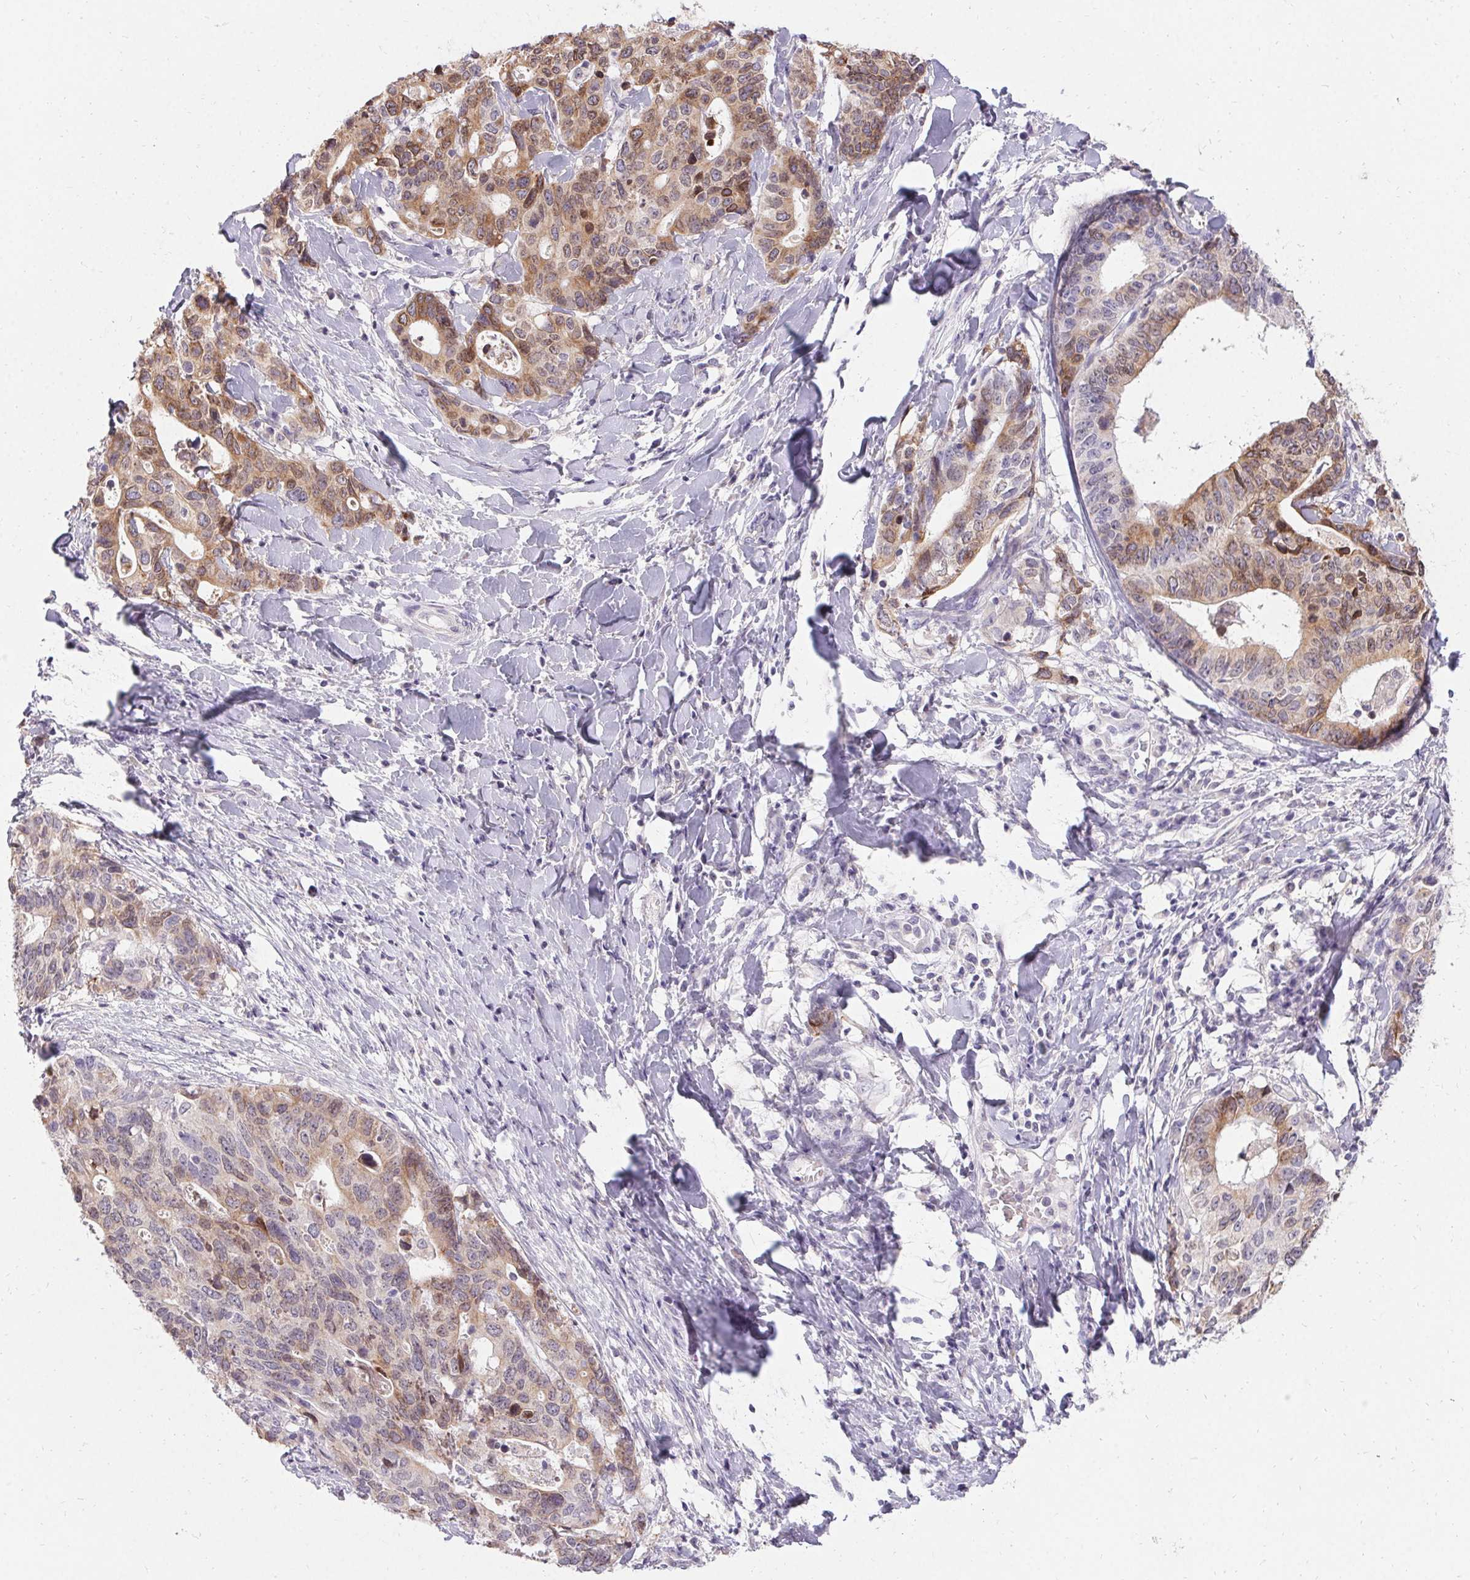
{"staining": {"intensity": "weak", "quantity": "25%-75%", "location": "cytoplasmic/membranous"}, "tissue": "stomach cancer", "cell_type": "Tumor cells", "image_type": "cancer", "snomed": [{"axis": "morphology", "description": "Adenocarcinoma, NOS"}, {"axis": "topography", "description": "Stomach, upper"}], "caption": "The immunohistochemical stain shows weak cytoplasmic/membranous expression in tumor cells of stomach cancer (adenocarcinoma) tissue.", "gene": "HSD17B3", "patient": {"sex": "female", "age": 67}}